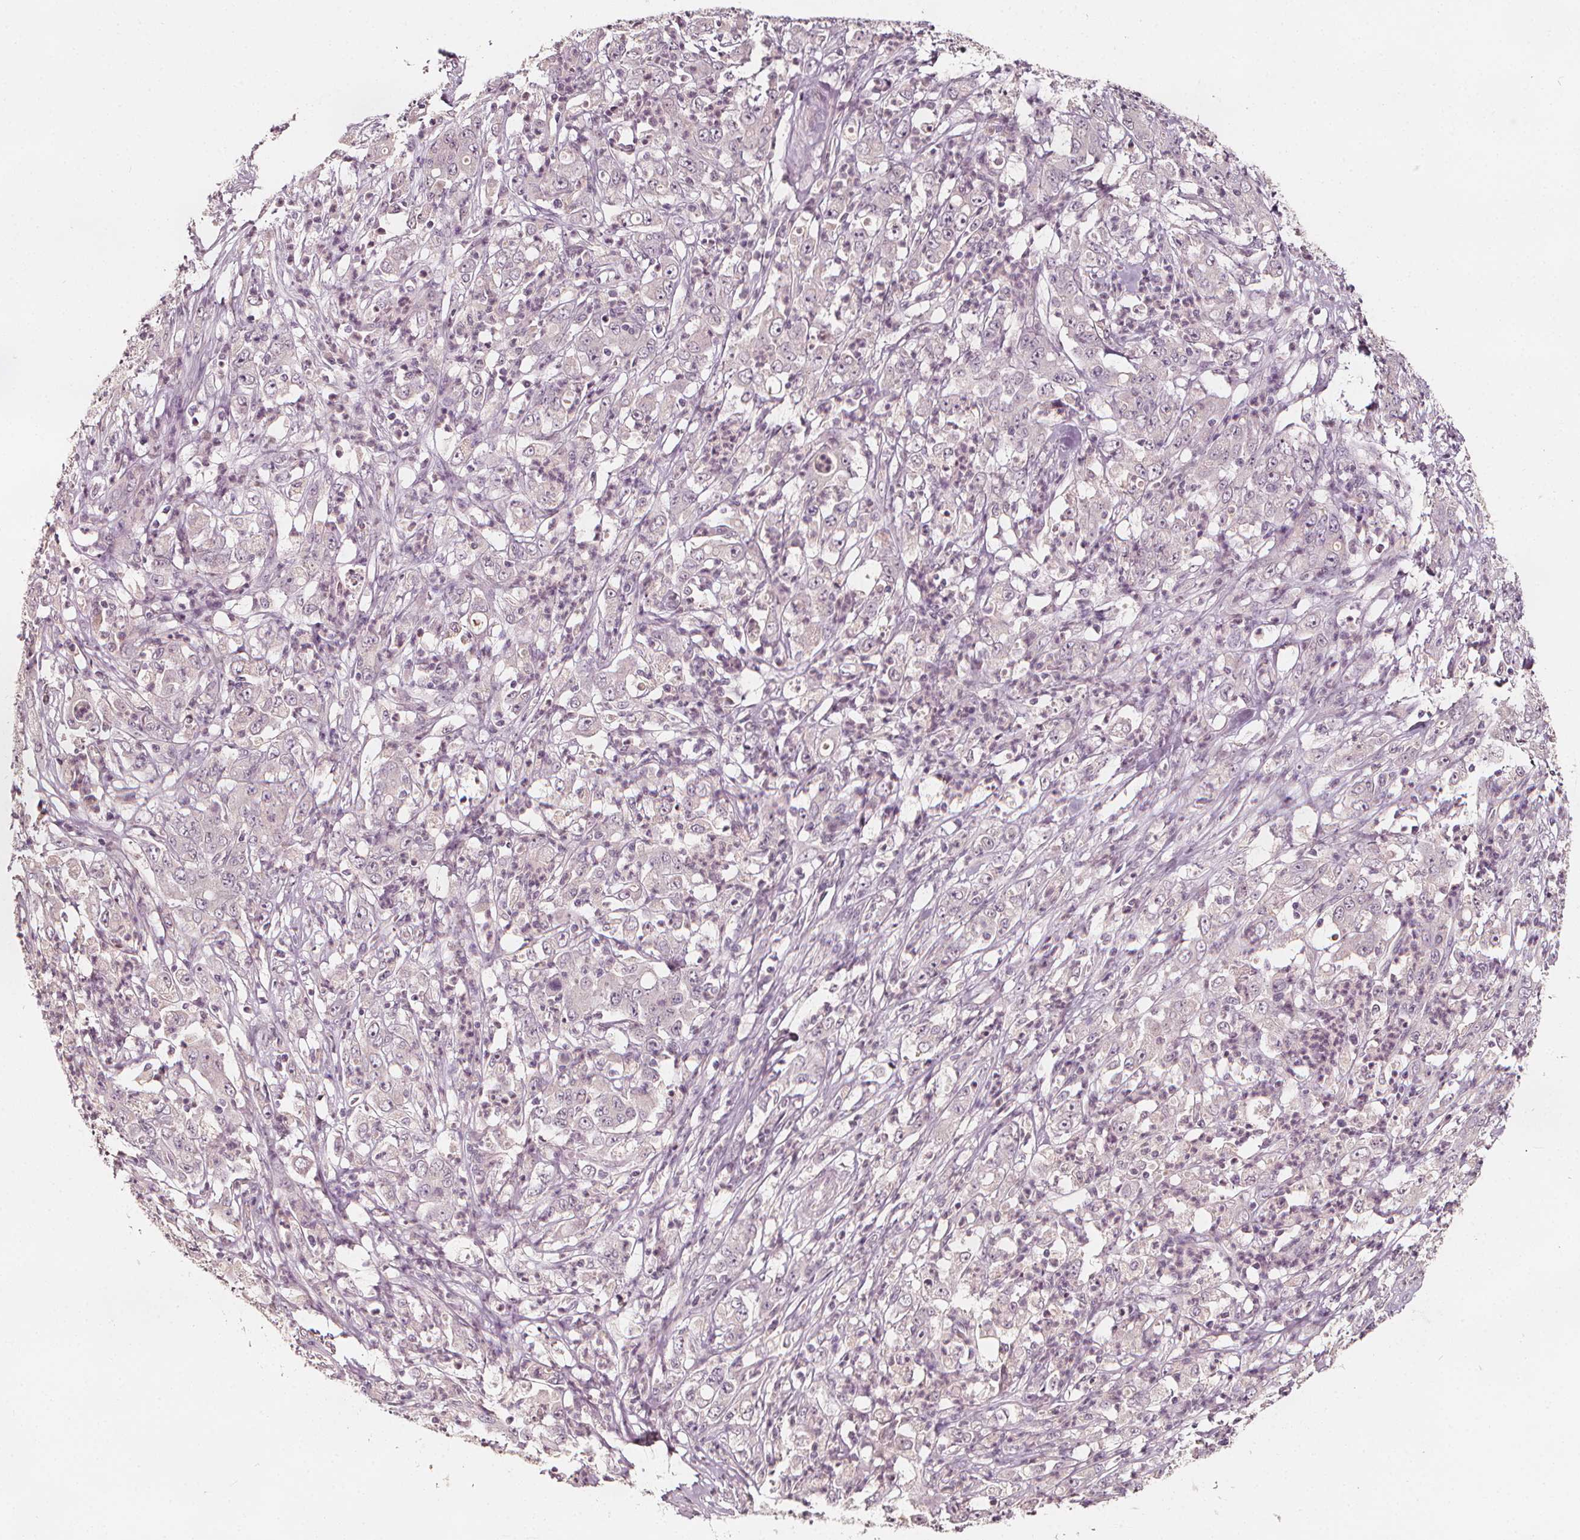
{"staining": {"intensity": "negative", "quantity": "none", "location": "none"}, "tissue": "stomach cancer", "cell_type": "Tumor cells", "image_type": "cancer", "snomed": [{"axis": "morphology", "description": "Adenocarcinoma, NOS"}, {"axis": "topography", "description": "Stomach, lower"}], "caption": "This is an immunohistochemistry histopathology image of stomach adenocarcinoma. There is no staining in tumor cells.", "gene": "NPC1L1", "patient": {"sex": "female", "age": 71}}